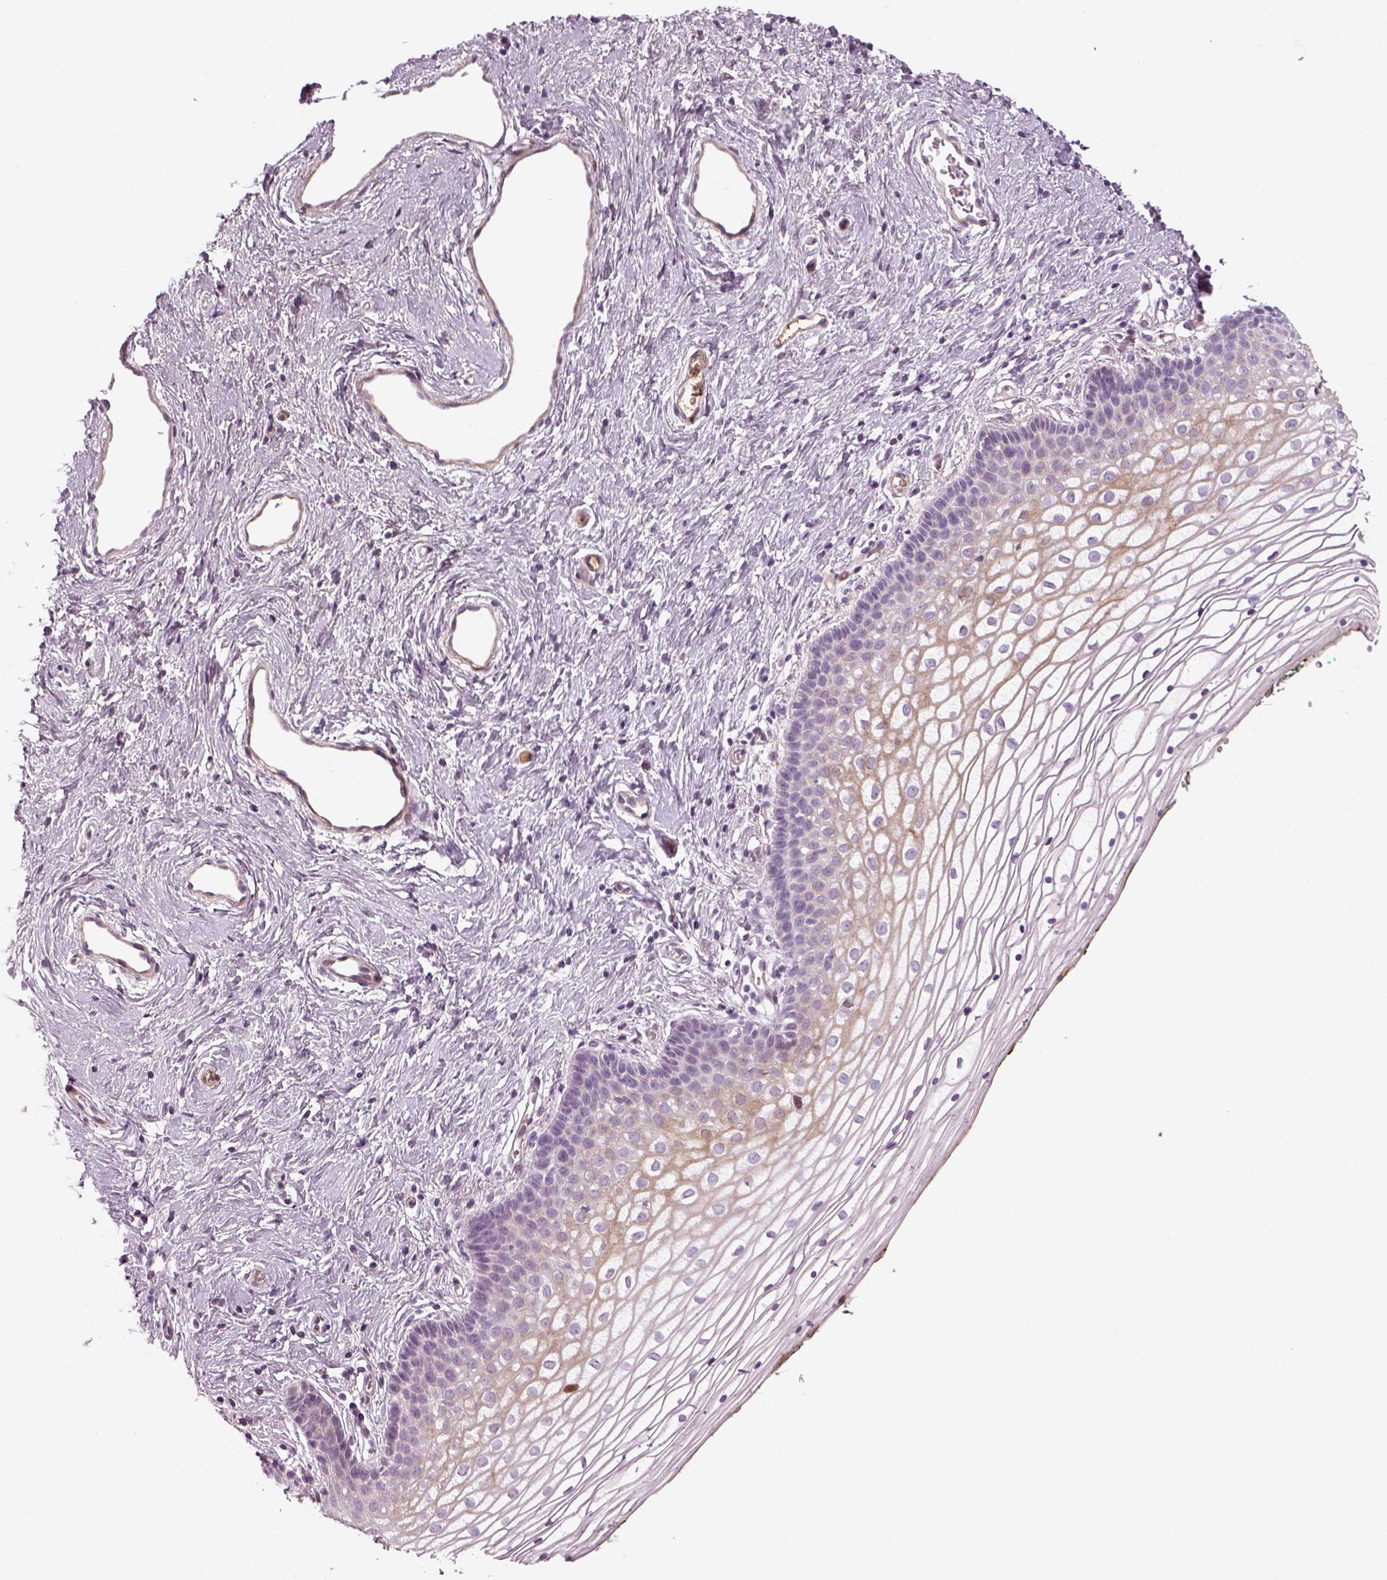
{"staining": {"intensity": "moderate", "quantity": "<25%", "location": "cytoplasmic/membranous"}, "tissue": "vagina", "cell_type": "Squamous epithelial cells", "image_type": "normal", "snomed": [{"axis": "morphology", "description": "Normal tissue, NOS"}, {"axis": "topography", "description": "Vagina"}], "caption": "A photomicrograph of human vagina stained for a protein shows moderate cytoplasmic/membranous brown staining in squamous epithelial cells.", "gene": "PABPC1L2A", "patient": {"sex": "female", "age": 36}}